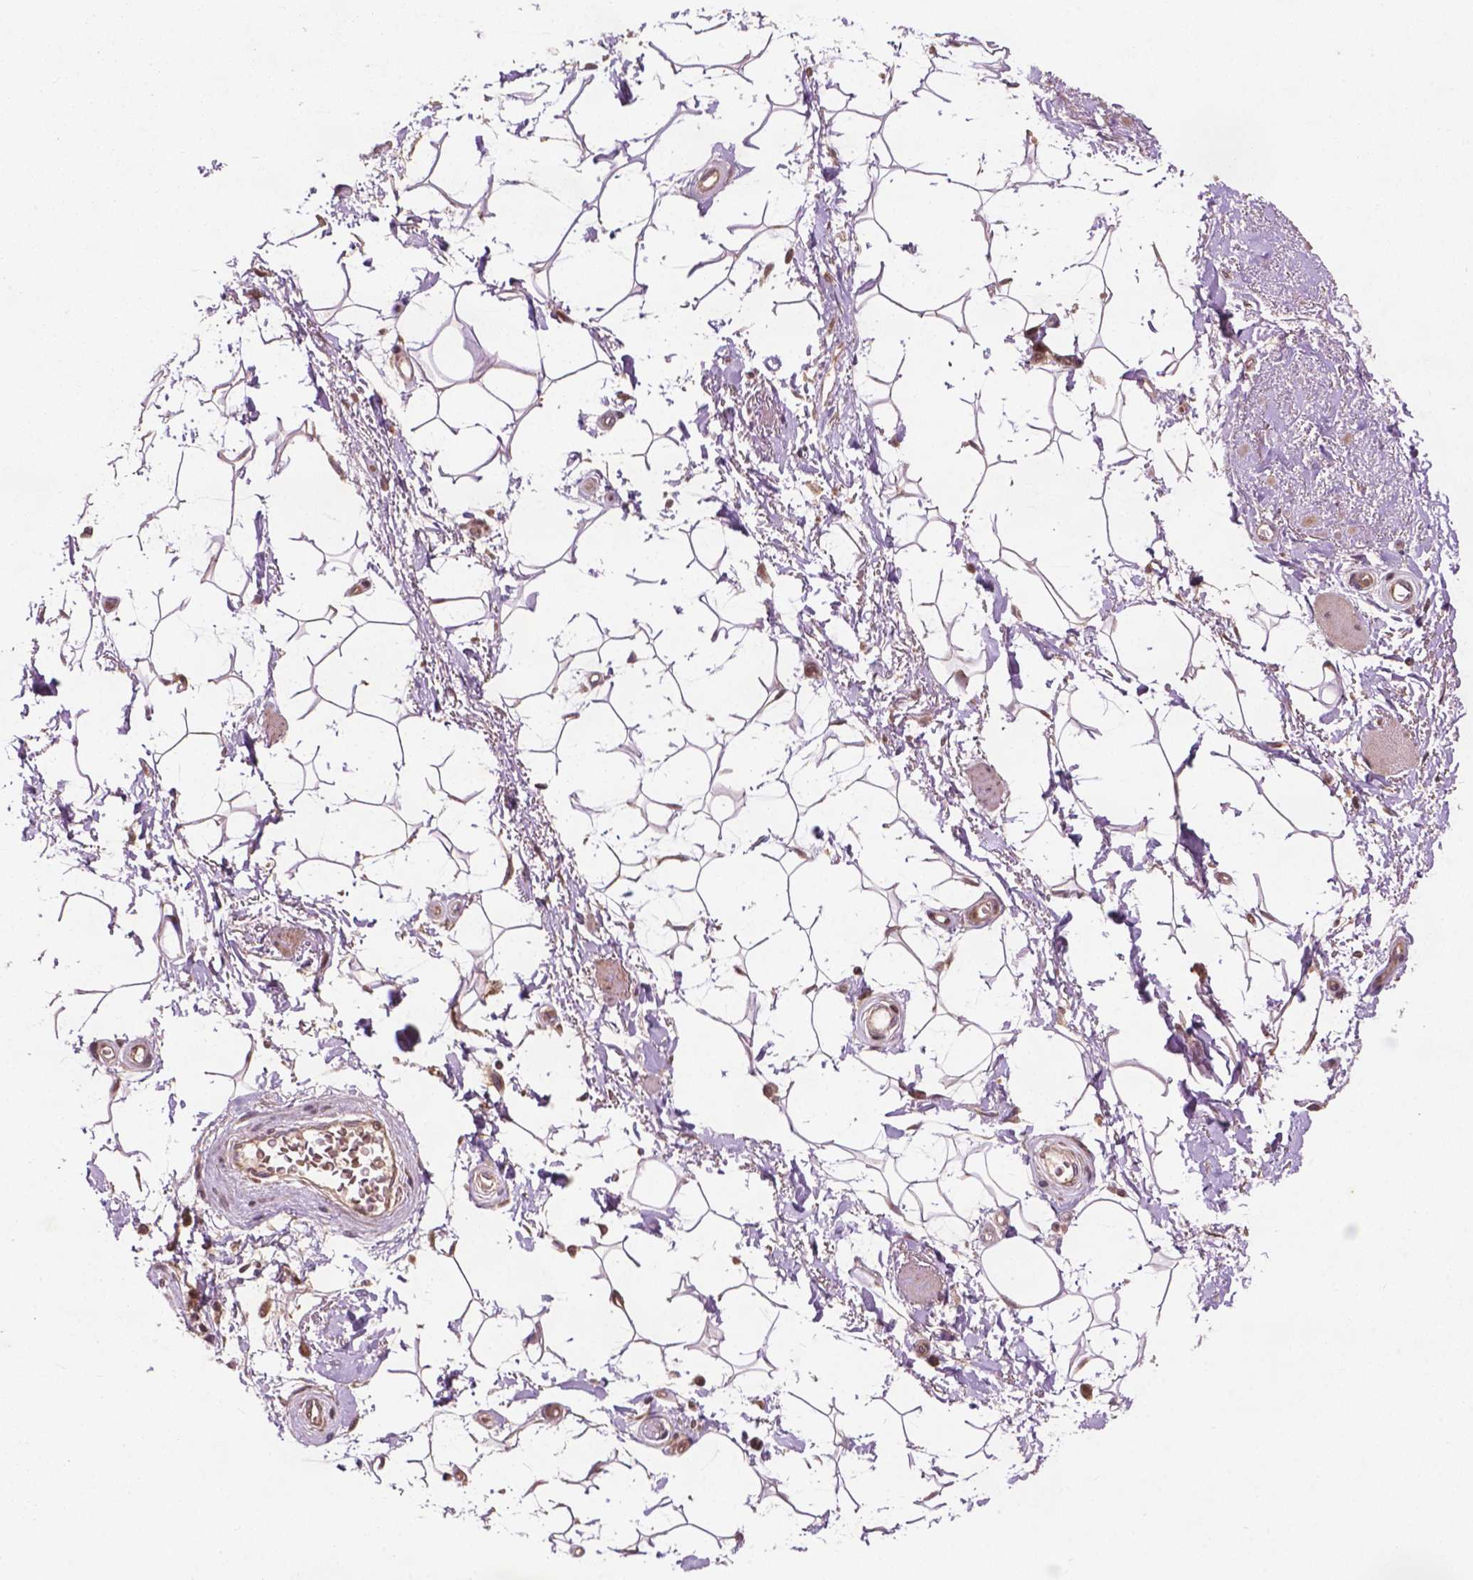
{"staining": {"intensity": "moderate", "quantity": ">75%", "location": "cytoplasmic/membranous"}, "tissue": "adipose tissue", "cell_type": "Adipocytes", "image_type": "normal", "snomed": [{"axis": "morphology", "description": "Normal tissue, NOS"}, {"axis": "topography", "description": "Anal"}, {"axis": "topography", "description": "Peripheral nerve tissue"}], "caption": "There is medium levels of moderate cytoplasmic/membranous staining in adipocytes of unremarkable adipose tissue, as demonstrated by immunohistochemical staining (brown color).", "gene": "B3GALNT2", "patient": {"sex": "male", "age": 51}}